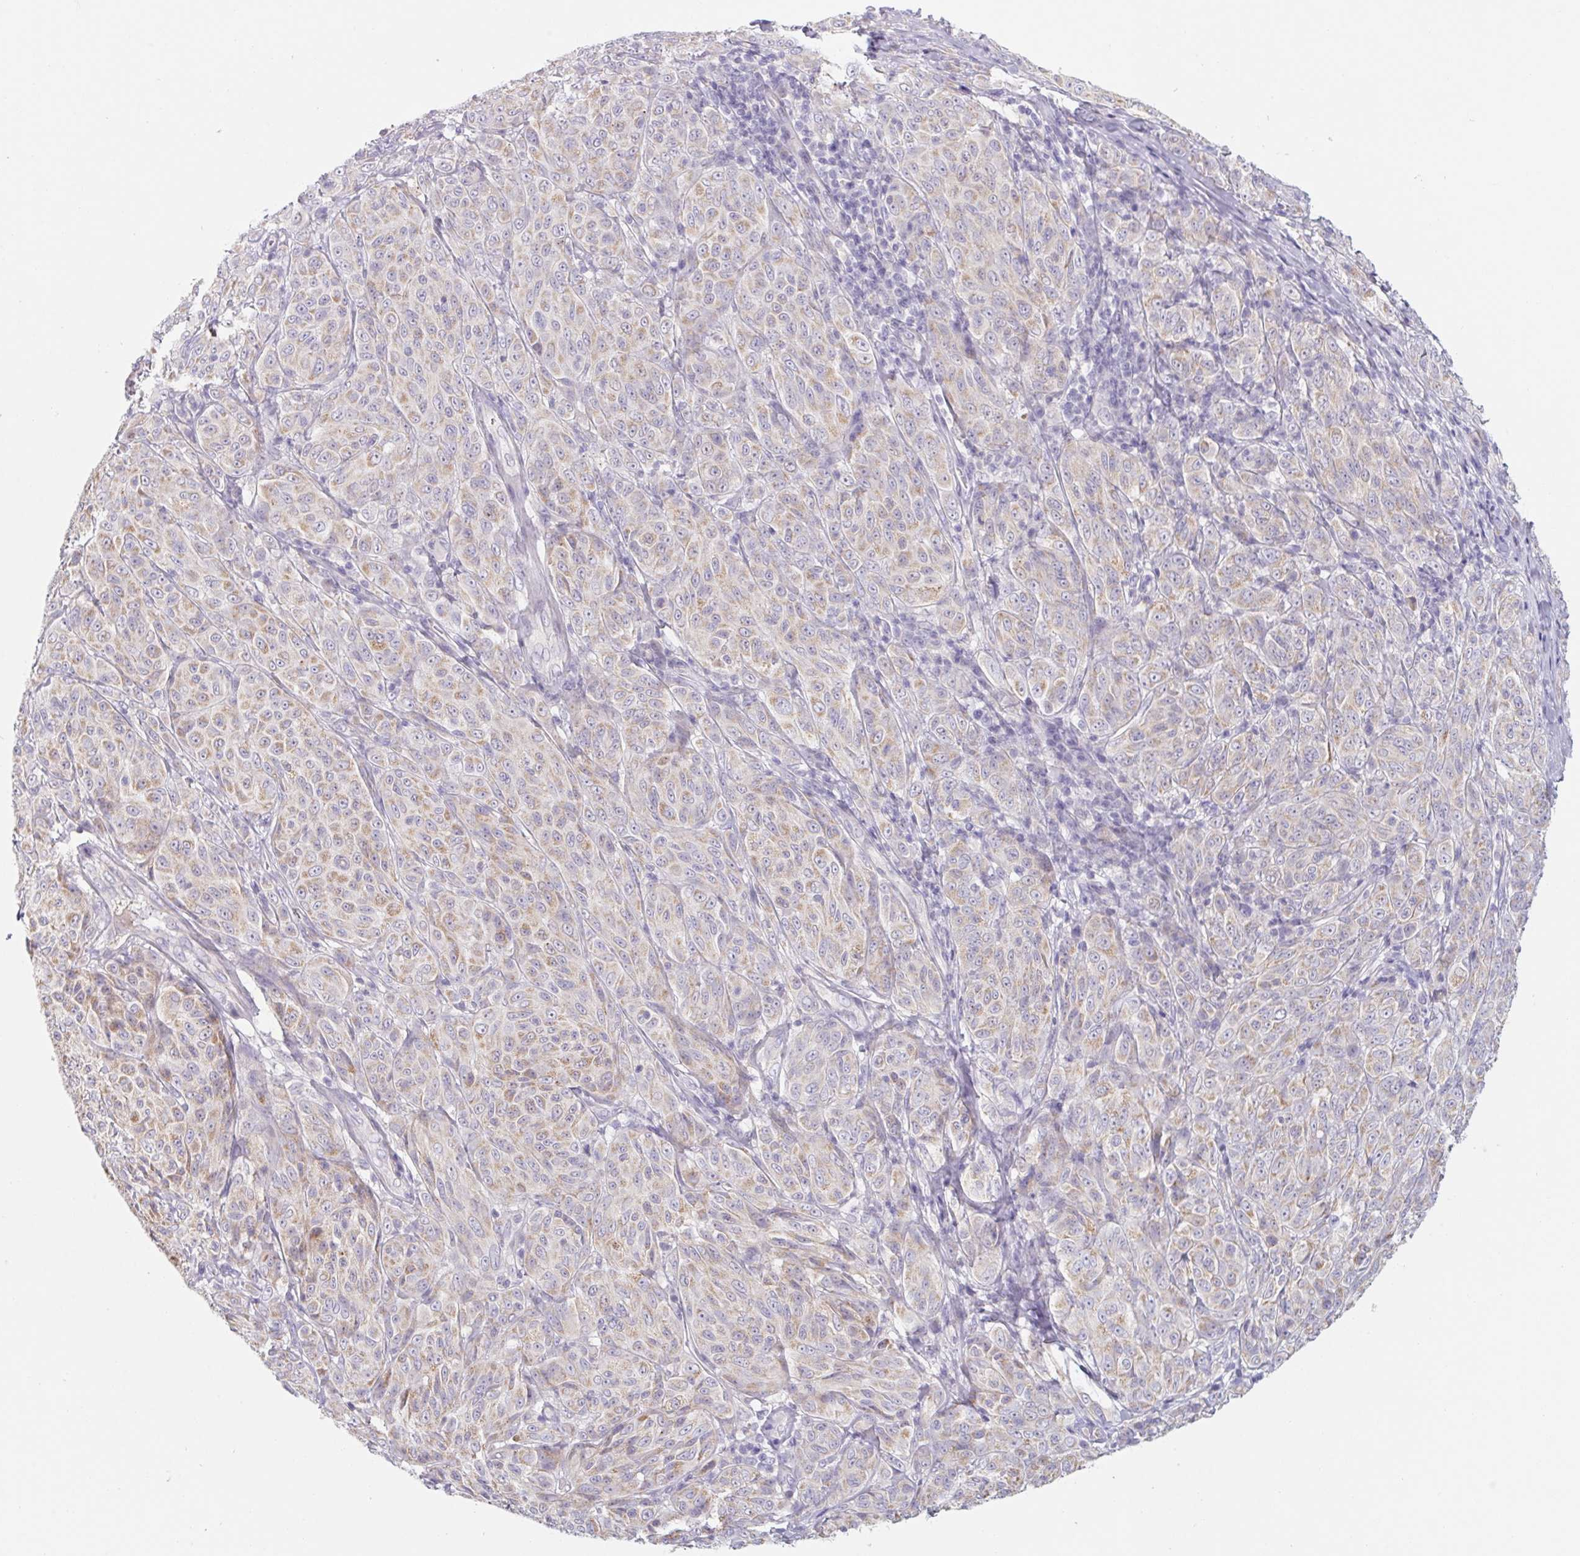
{"staining": {"intensity": "weak", "quantity": "25%-75%", "location": "cytoplasmic/membranous"}, "tissue": "melanoma", "cell_type": "Tumor cells", "image_type": "cancer", "snomed": [{"axis": "morphology", "description": "Malignant melanoma, NOS"}, {"axis": "topography", "description": "Skin"}], "caption": "Melanoma was stained to show a protein in brown. There is low levels of weak cytoplasmic/membranous expression in about 25%-75% of tumor cells. (DAB (3,3'-diaminobenzidine) = brown stain, brightfield microscopy at high magnification).", "gene": "LPA", "patient": {"sex": "male", "age": 89}}